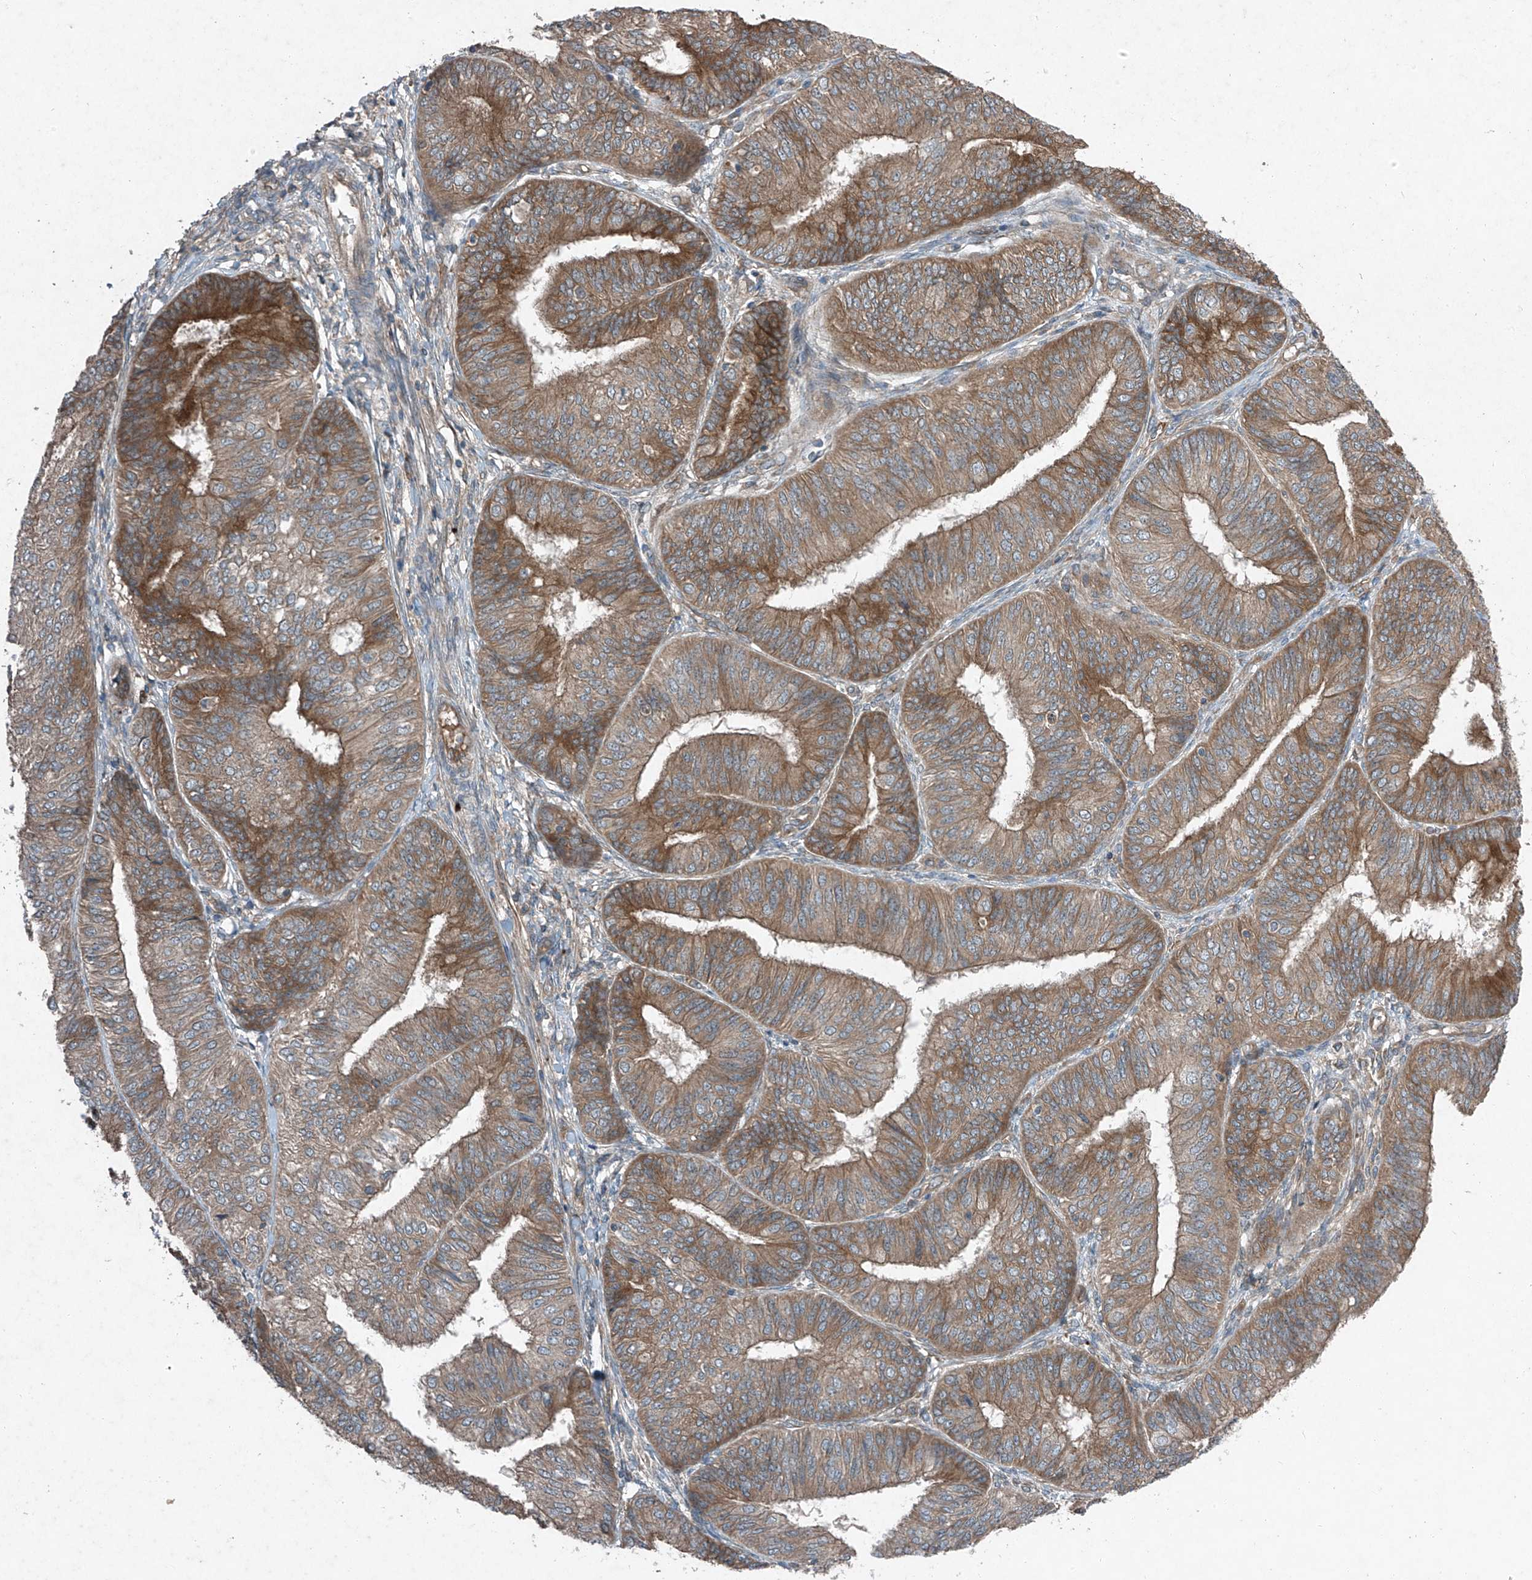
{"staining": {"intensity": "moderate", "quantity": ">75%", "location": "cytoplasmic/membranous"}, "tissue": "endometrial cancer", "cell_type": "Tumor cells", "image_type": "cancer", "snomed": [{"axis": "morphology", "description": "Adenocarcinoma, NOS"}, {"axis": "topography", "description": "Endometrium"}], "caption": "The immunohistochemical stain shows moderate cytoplasmic/membranous positivity in tumor cells of endometrial cancer tissue. The protein of interest is shown in brown color, while the nuclei are stained blue.", "gene": "FOXRED2", "patient": {"sex": "female", "age": 58}}